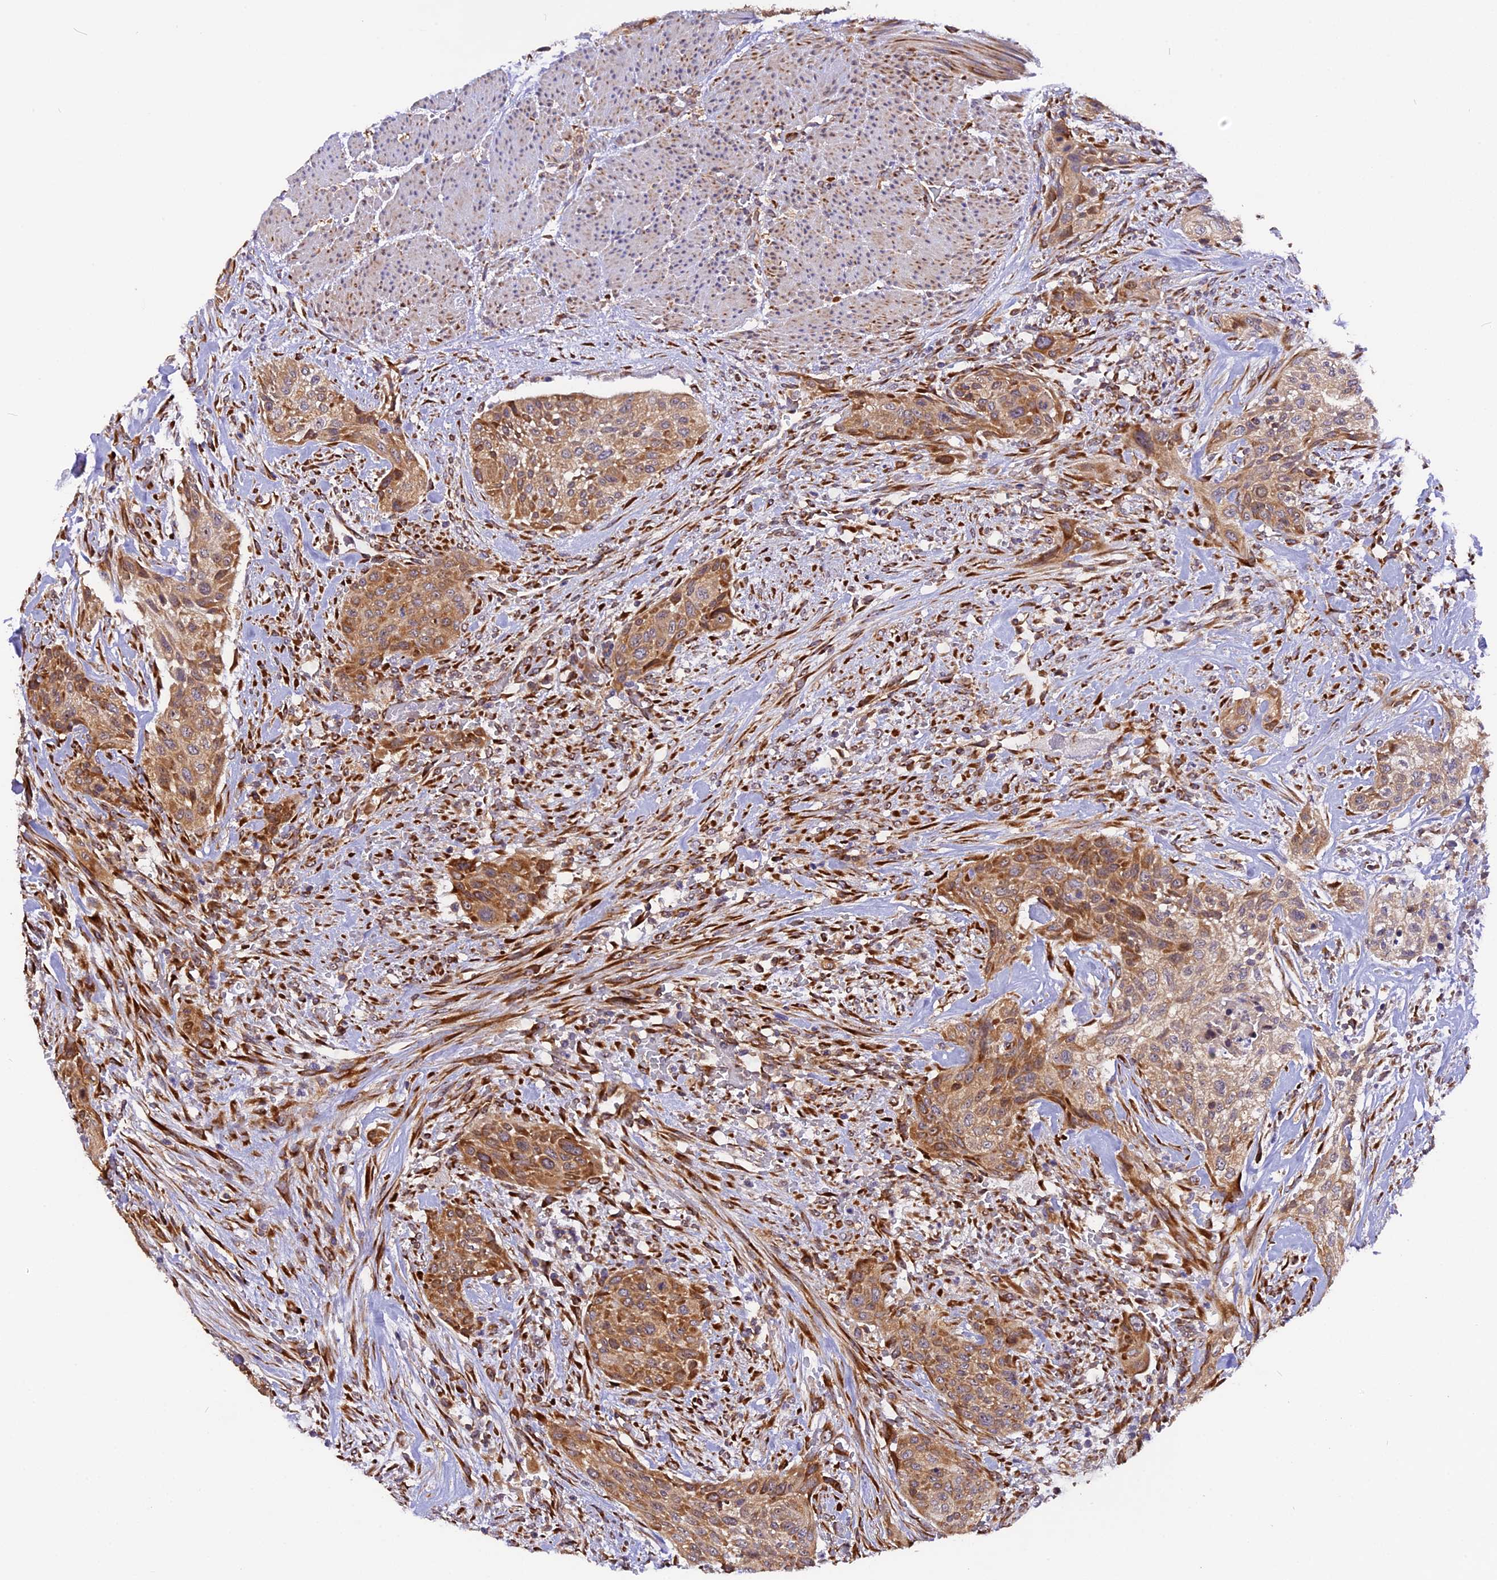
{"staining": {"intensity": "moderate", "quantity": ">75%", "location": "cytoplasmic/membranous"}, "tissue": "urothelial cancer", "cell_type": "Tumor cells", "image_type": "cancer", "snomed": [{"axis": "morphology", "description": "Urothelial carcinoma, High grade"}, {"axis": "topography", "description": "Urinary bladder"}], "caption": "Urothelial cancer tissue displays moderate cytoplasmic/membranous expression in about >75% of tumor cells, visualized by immunohistochemistry. (brown staining indicates protein expression, while blue staining denotes nuclei).", "gene": "GNPTAB", "patient": {"sex": "male", "age": 35}}